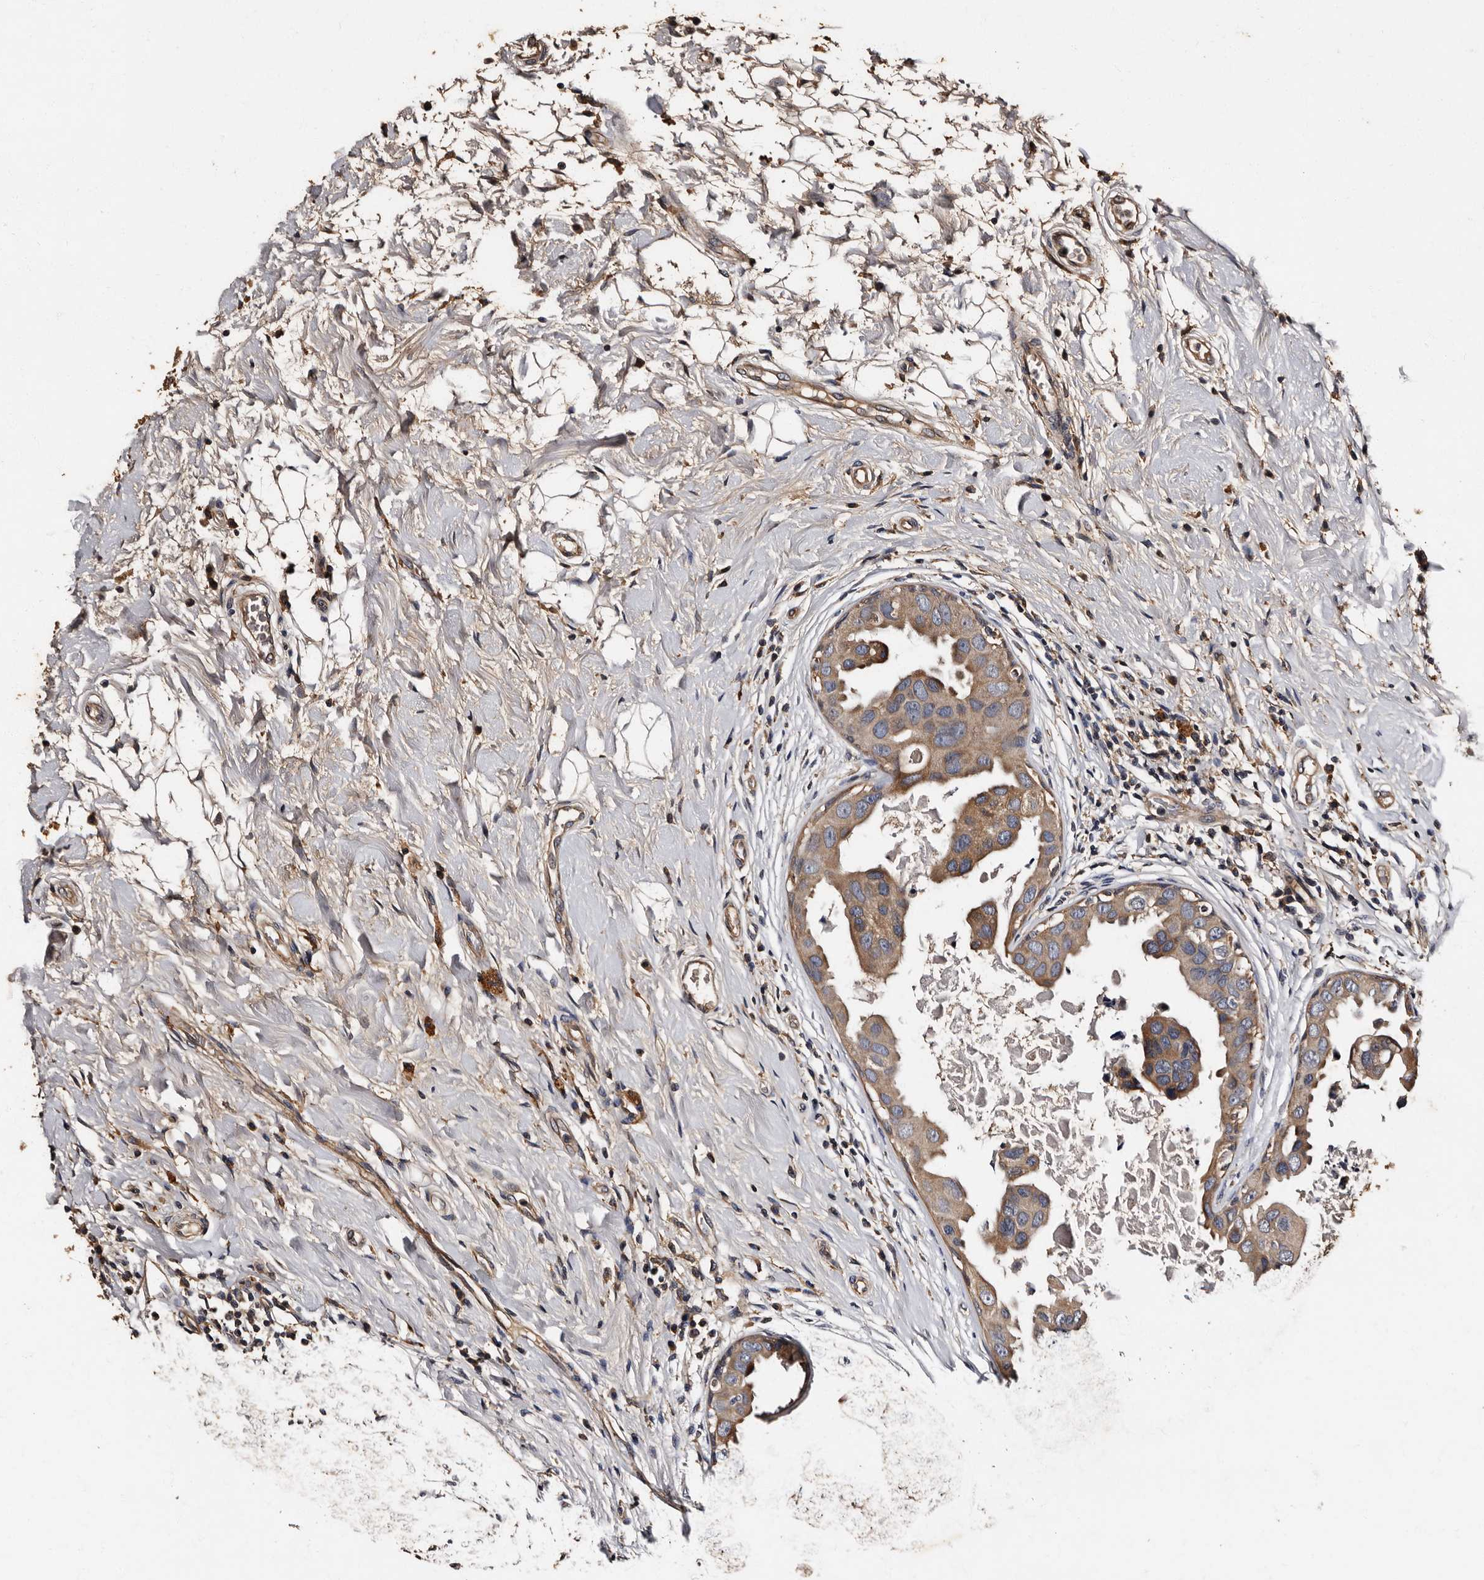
{"staining": {"intensity": "weak", "quantity": "25%-75%", "location": "cytoplasmic/membranous"}, "tissue": "breast cancer", "cell_type": "Tumor cells", "image_type": "cancer", "snomed": [{"axis": "morphology", "description": "Duct carcinoma"}, {"axis": "topography", "description": "Breast"}], "caption": "Protein expression analysis of human breast cancer reveals weak cytoplasmic/membranous expression in approximately 25%-75% of tumor cells.", "gene": "ADCK5", "patient": {"sex": "female", "age": 27}}